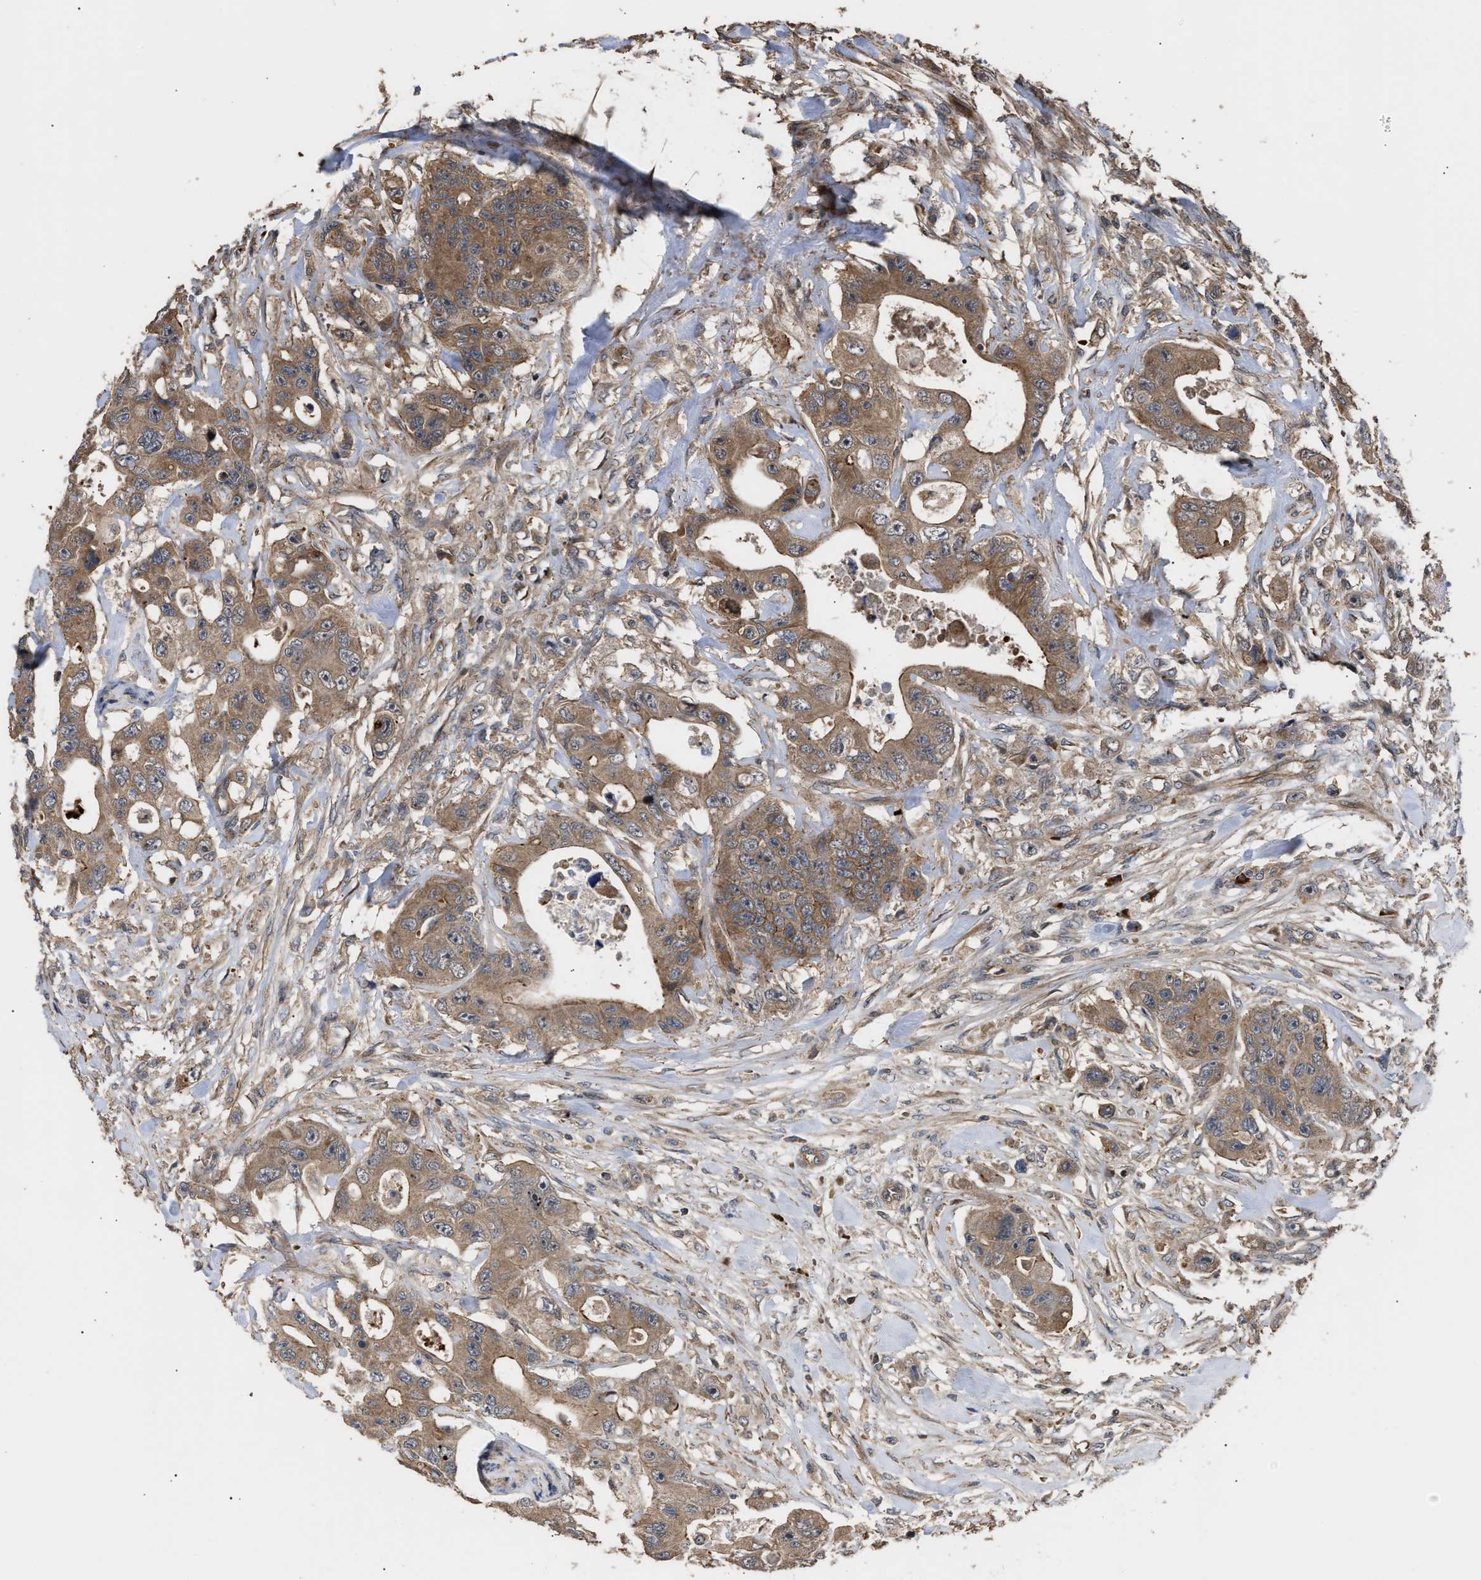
{"staining": {"intensity": "moderate", "quantity": ">75%", "location": "cytoplasmic/membranous"}, "tissue": "colorectal cancer", "cell_type": "Tumor cells", "image_type": "cancer", "snomed": [{"axis": "morphology", "description": "Adenocarcinoma, NOS"}, {"axis": "topography", "description": "Colon"}], "caption": "Tumor cells demonstrate medium levels of moderate cytoplasmic/membranous positivity in about >75% of cells in human adenocarcinoma (colorectal).", "gene": "STAU1", "patient": {"sex": "female", "age": 46}}